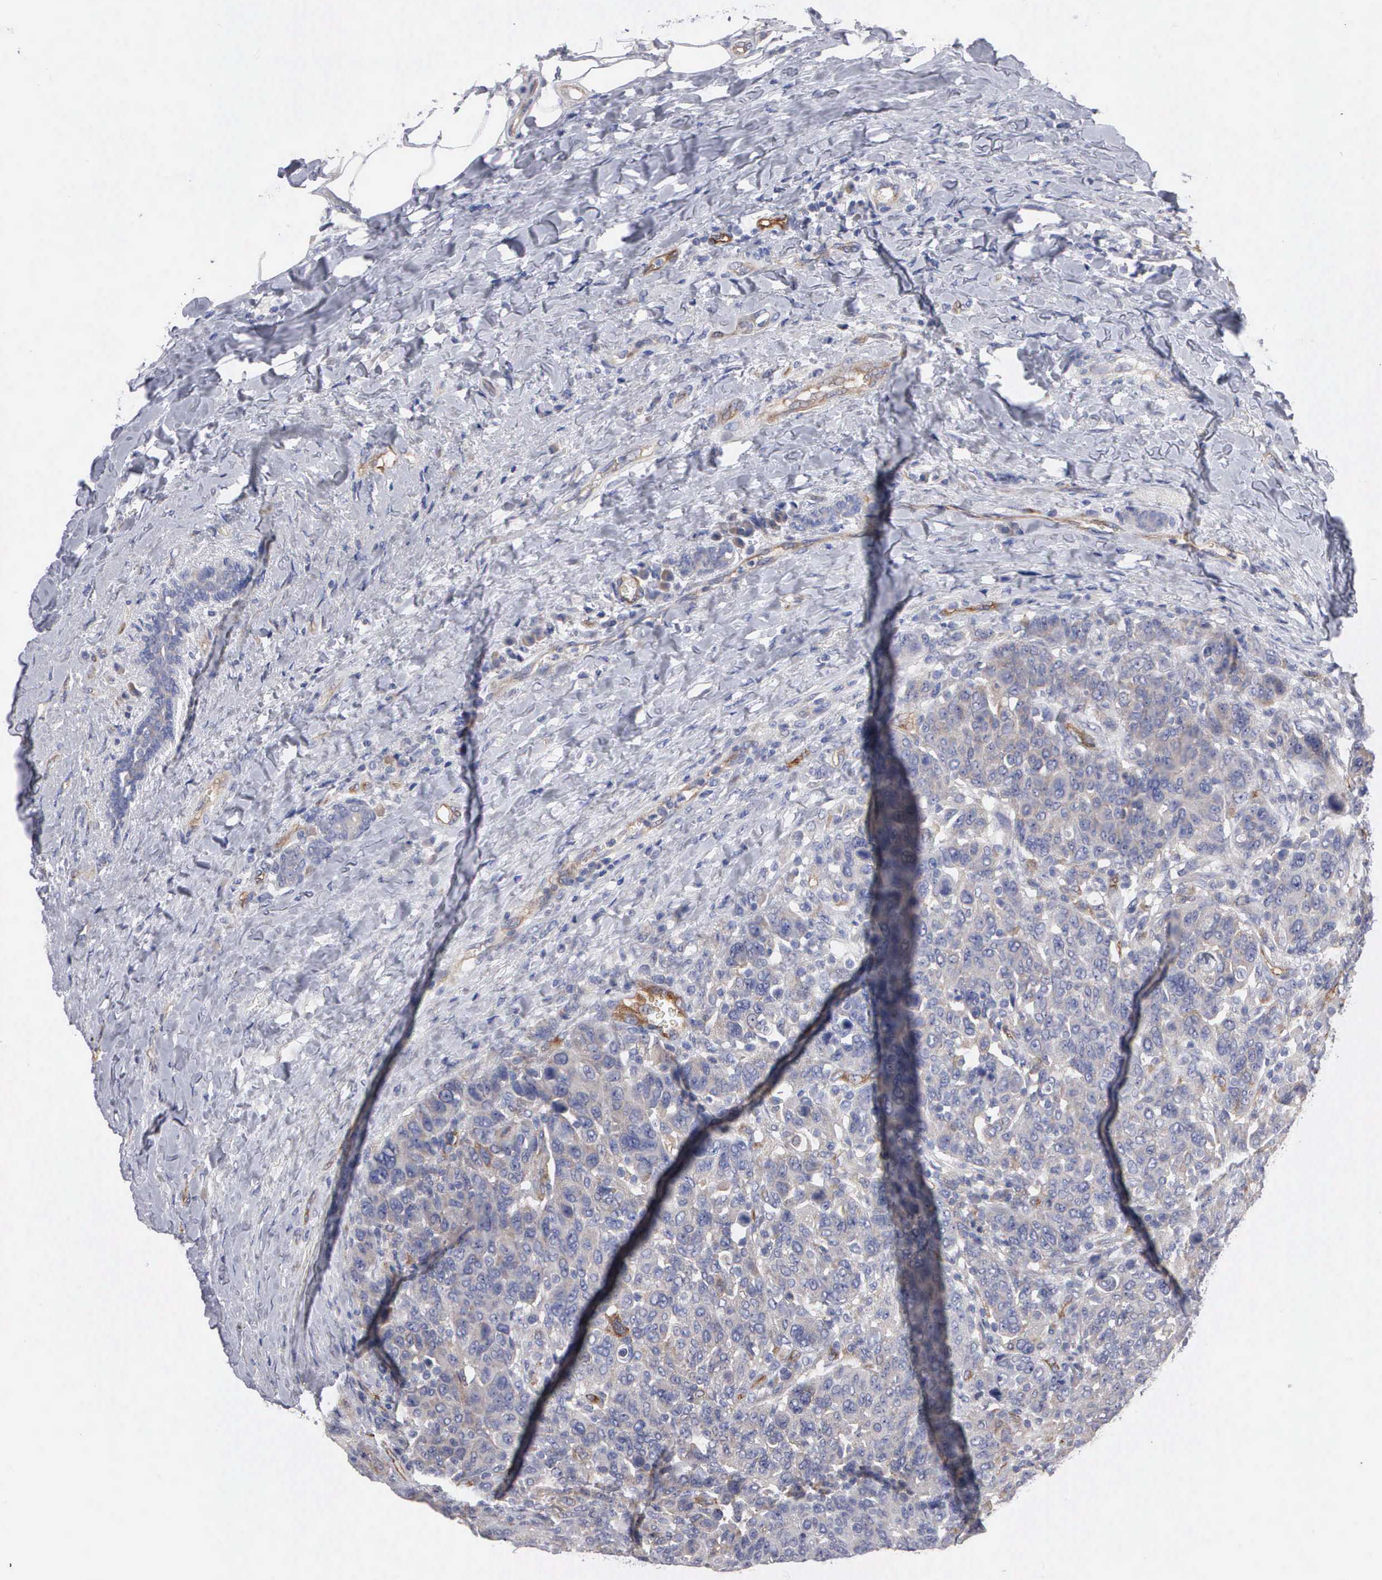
{"staining": {"intensity": "weak", "quantity": "25%-75%", "location": "cytoplasmic/membranous"}, "tissue": "breast cancer", "cell_type": "Tumor cells", "image_type": "cancer", "snomed": [{"axis": "morphology", "description": "Duct carcinoma"}, {"axis": "topography", "description": "Breast"}], "caption": "IHC staining of breast cancer, which demonstrates low levels of weak cytoplasmic/membranous staining in about 25%-75% of tumor cells indicating weak cytoplasmic/membranous protein positivity. The staining was performed using DAB (3,3'-diaminobenzidine) (brown) for protein detection and nuclei were counterstained in hematoxylin (blue).", "gene": "RDX", "patient": {"sex": "female", "age": 37}}